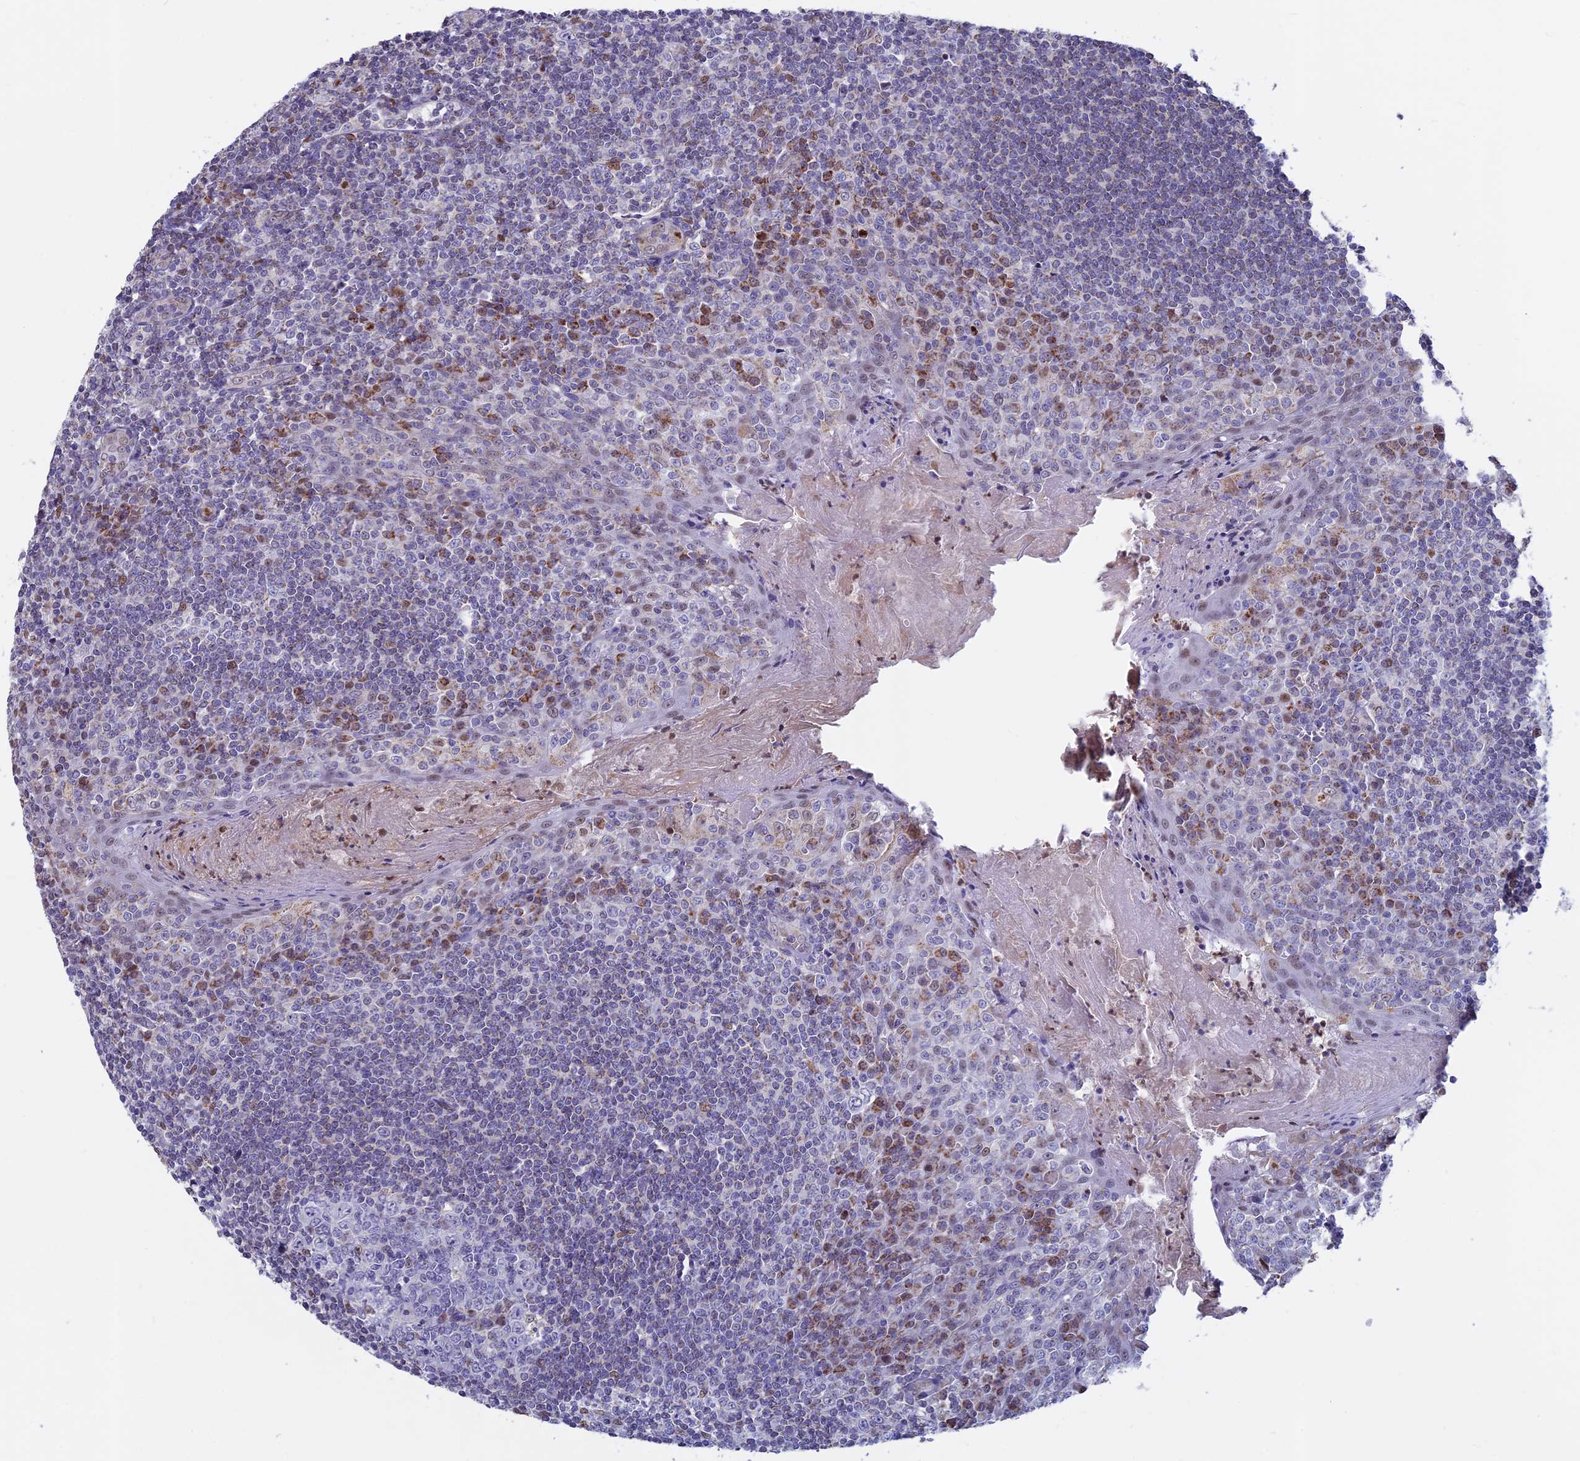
{"staining": {"intensity": "strong", "quantity": "<25%", "location": "nuclear"}, "tissue": "tonsil", "cell_type": "Germinal center cells", "image_type": "normal", "snomed": [{"axis": "morphology", "description": "Normal tissue, NOS"}, {"axis": "topography", "description": "Tonsil"}], "caption": "Immunohistochemistry (IHC) image of unremarkable tonsil: tonsil stained using IHC shows medium levels of strong protein expression localized specifically in the nuclear of germinal center cells, appearing as a nuclear brown color.", "gene": "ACSS1", "patient": {"sex": "male", "age": 27}}